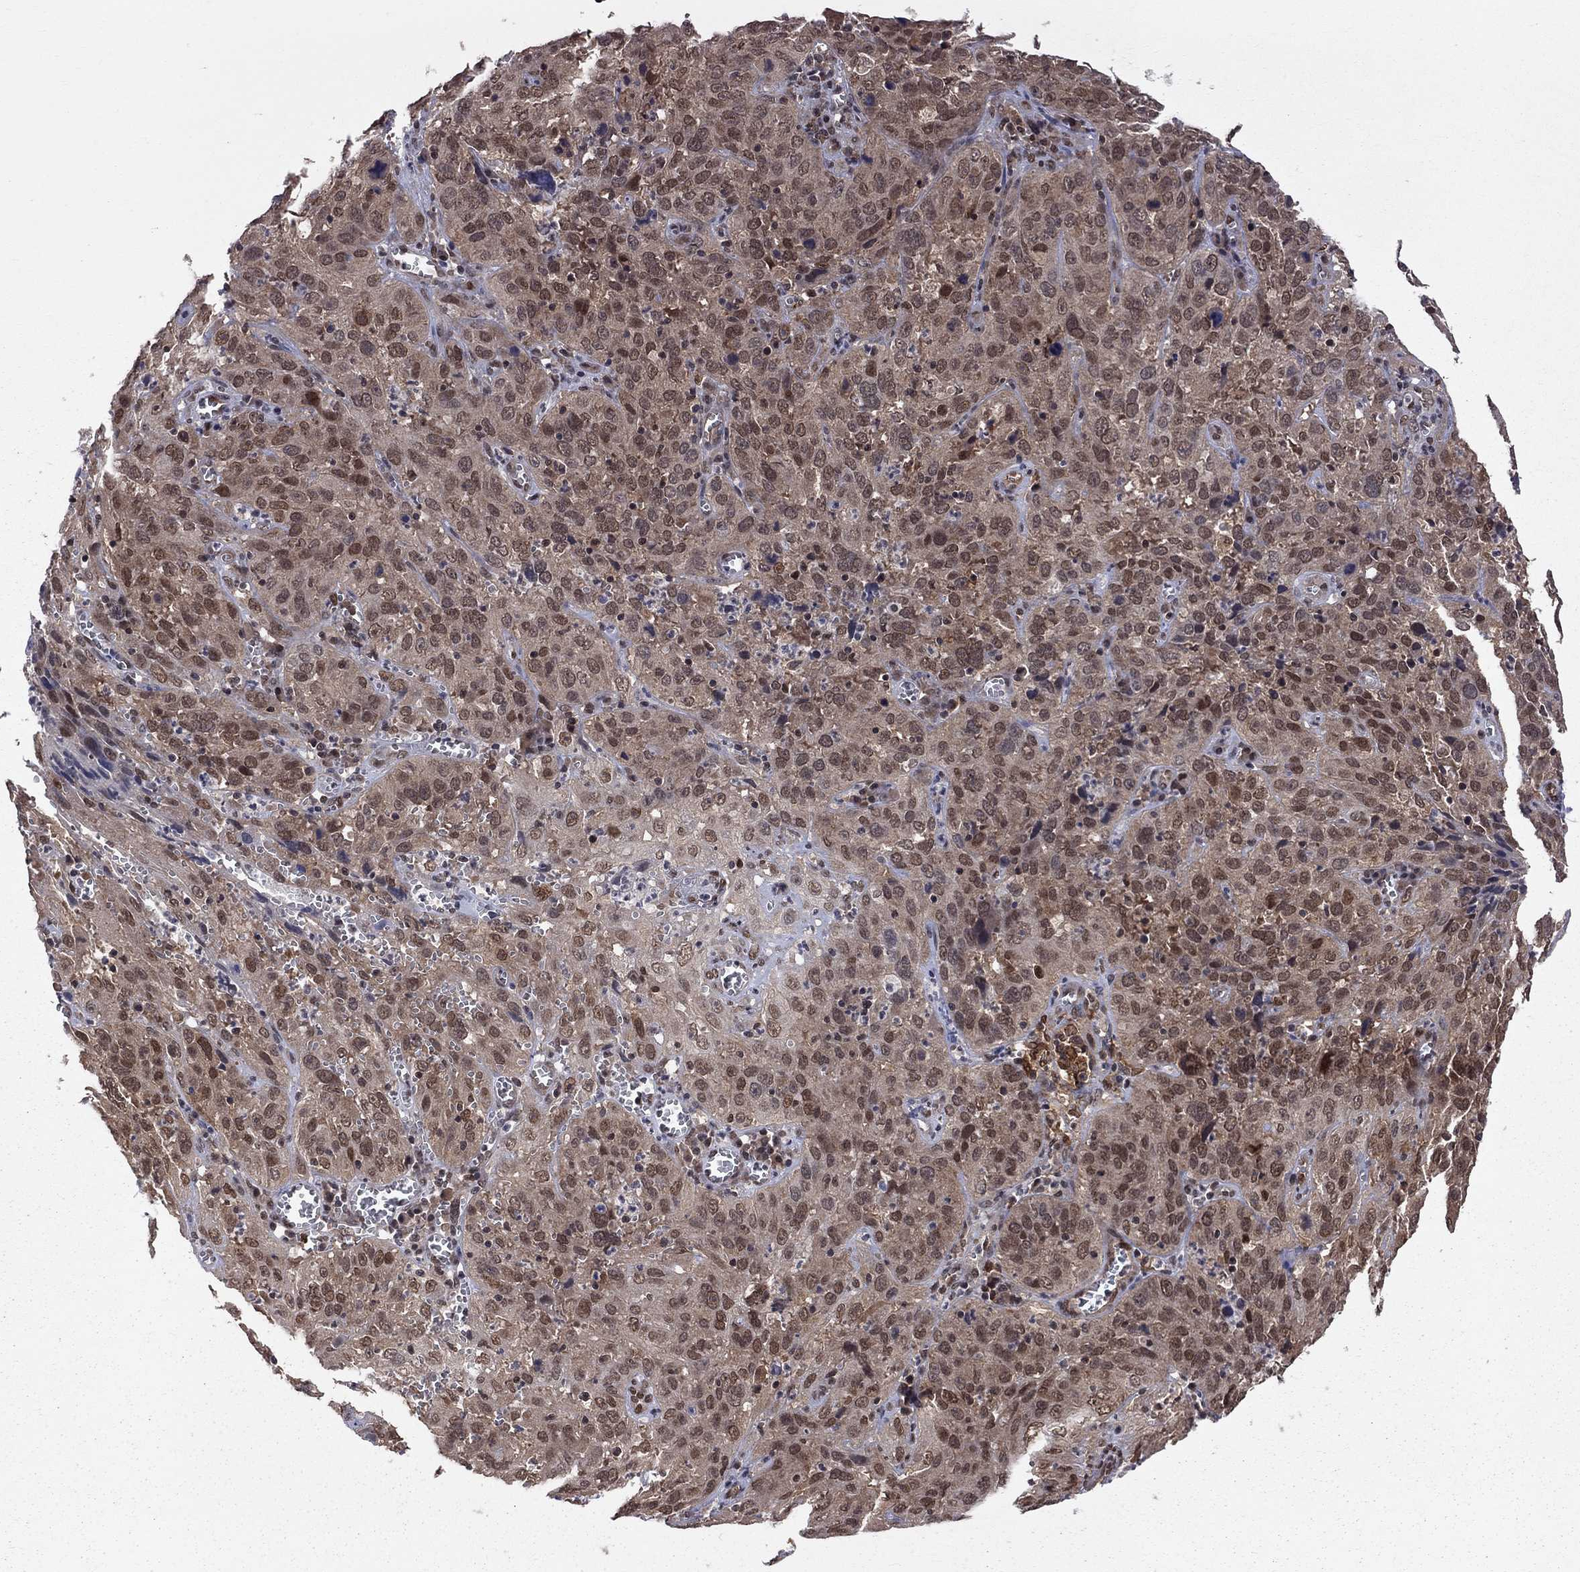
{"staining": {"intensity": "moderate", "quantity": "<25%", "location": "nuclear"}, "tissue": "cervical cancer", "cell_type": "Tumor cells", "image_type": "cancer", "snomed": [{"axis": "morphology", "description": "Squamous cell carcinoma, NOS"}, {"axis": "topography", "description": "Cervix"}], "caption": "The micrograph exhibits staining of squamous cell carcinoma (cervical), revealing moderate nuclear protein expression (brown color) within tumor cells.", "gene": "SAP30L", "patient": {"sex": "female", "age": 32}}